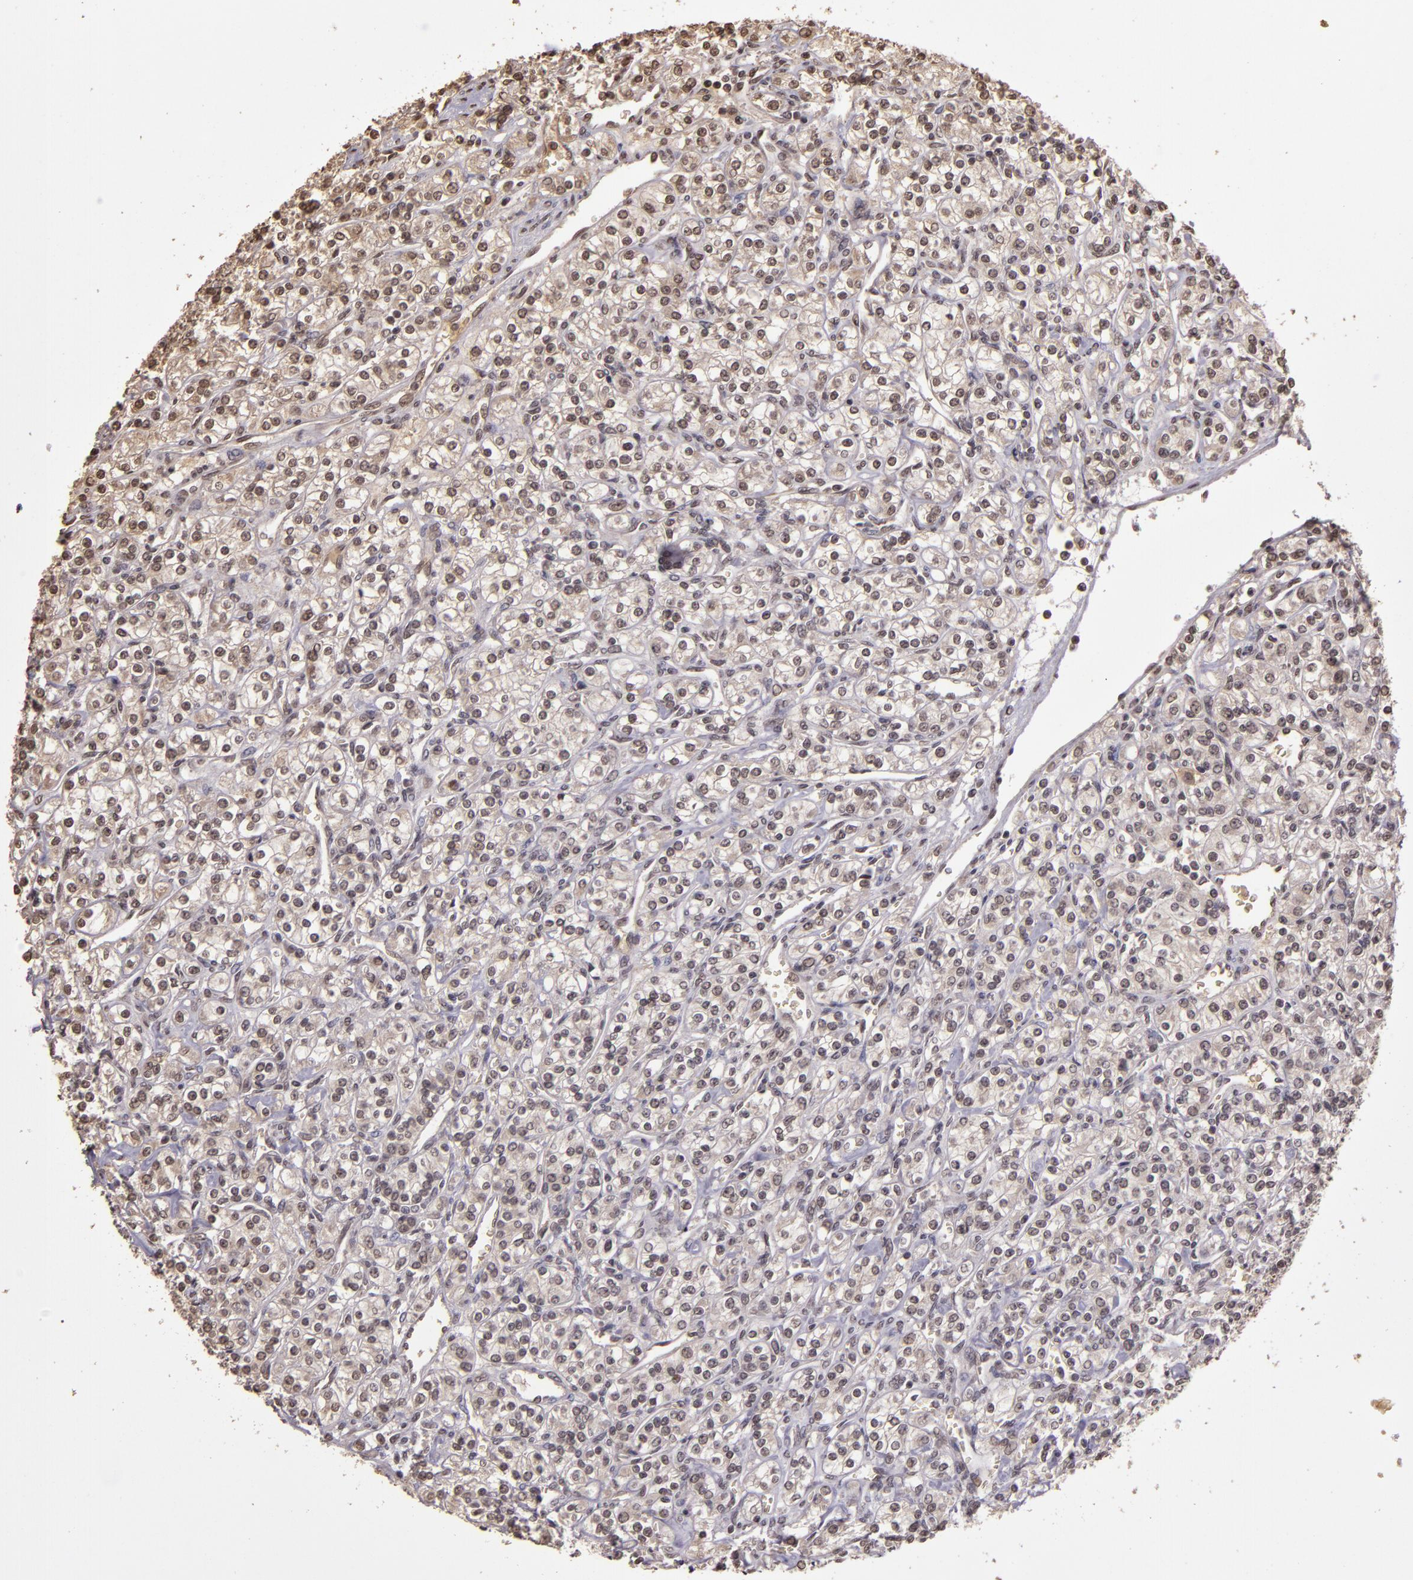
{"staining": {"intensity": "negative", "quantity": "none", "location": "none"}, "tissue": "renal cancer", "cell_type": "Tumor cells", "image_type": "cancer", "snomed": [{"axis": "morphology", "description": "Adenocarcinoma, NOS"}, {"axis": "topography", "description": "Kidney"}], "caption": "A high-resolution histopathology image shows immunohistochemistry (IHC) staining of adenocarcinoma (renal), which reveals no significant expression in tumor cells.", "gene": "CUL1", "patient": {"sex": "male", "age": 77}}